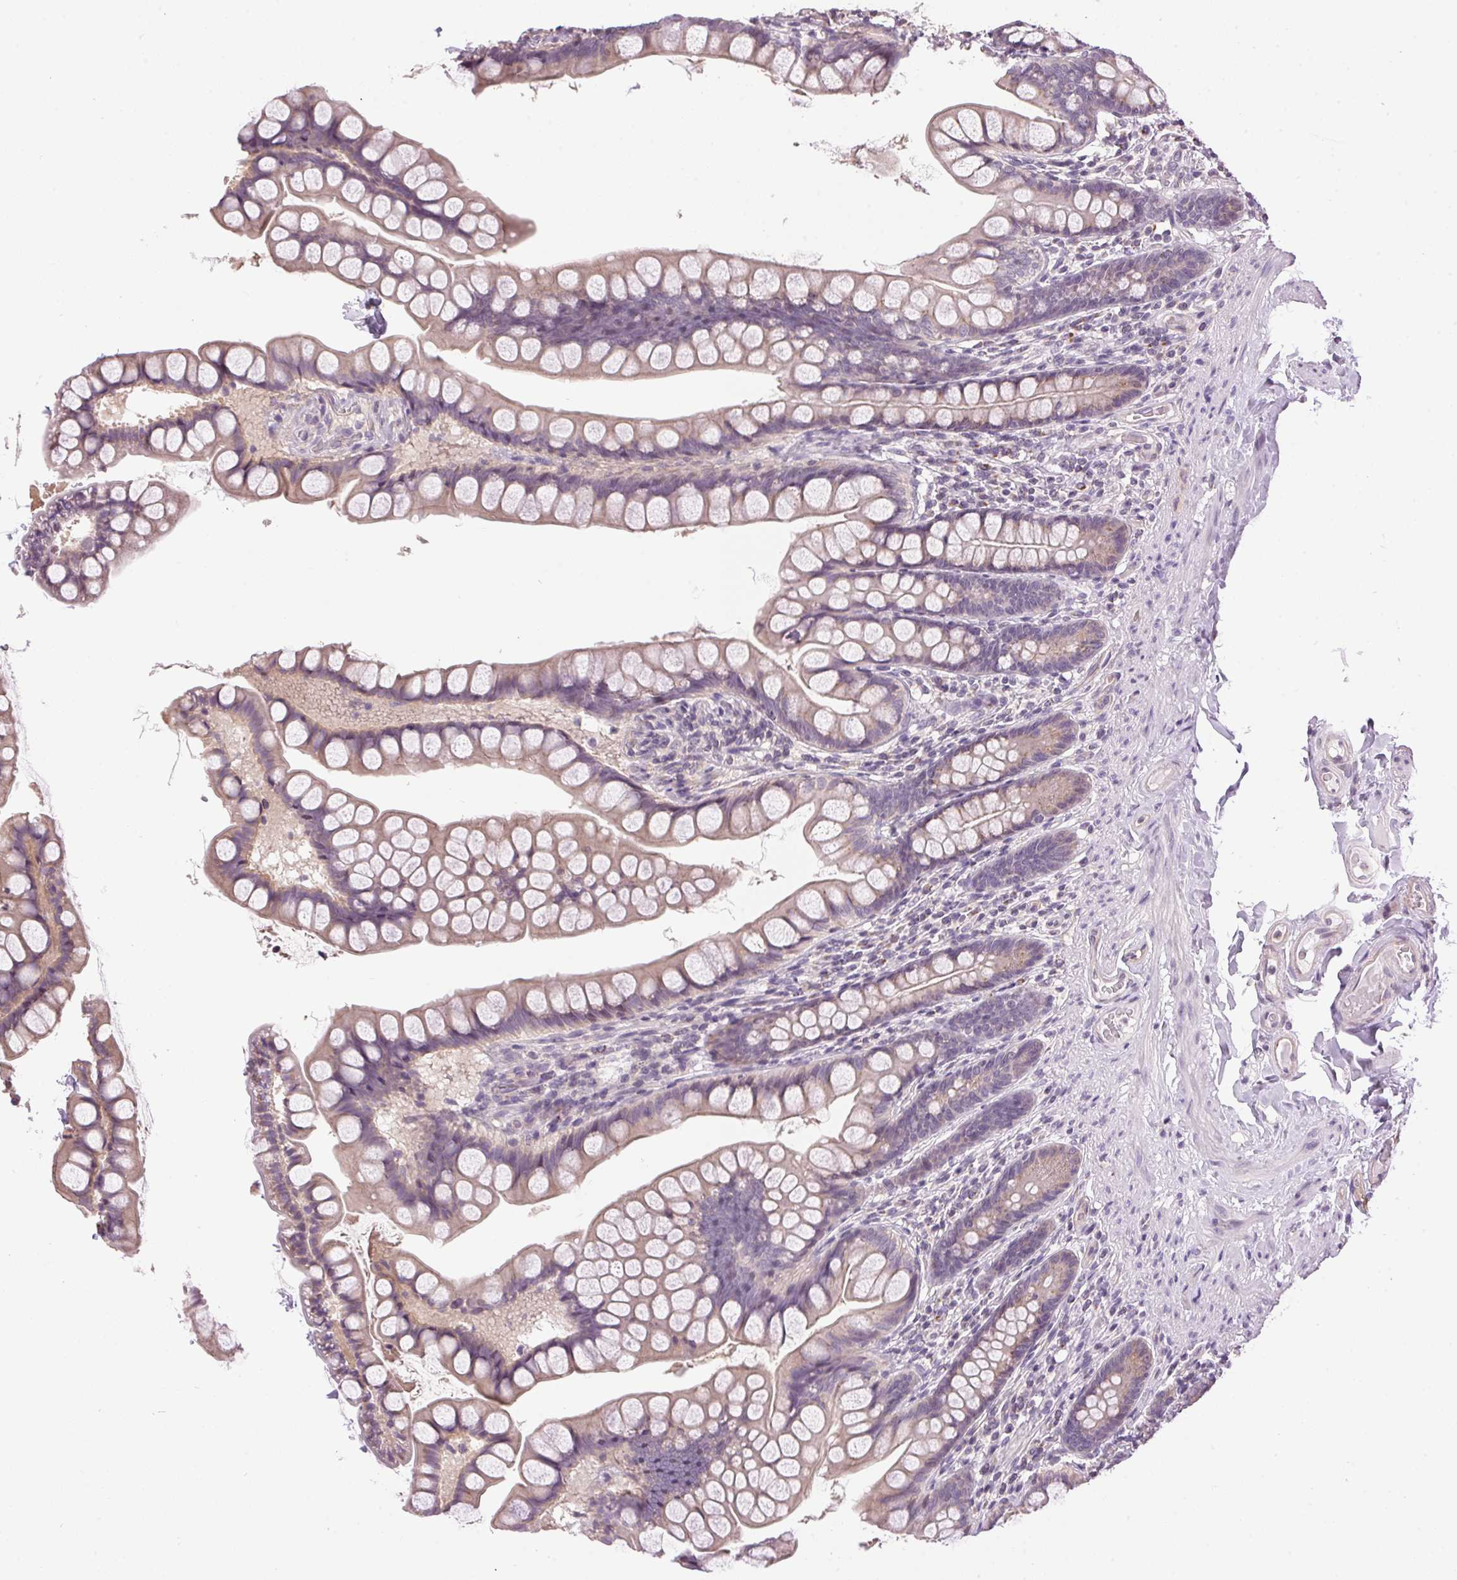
{"staining": {"intensity": "weak", "quantity": "<25%", "location": "cytoplasmic/membranous"}, "tissue": "small intestine", "cell_type": "Glandular cells", "image_type": "normal", "snomed": [{"axis": "morphology", "description": "Normal tissue, NOS"}, {"axis": "topography", "description": "Small intestine"}], "caption": "Immunohistochemistry (IHC) micrograph of unremarkable small intestine: small intestine stained with DAB exhibits no significant protein staining in glandular cells.", "gene": "GOLPH3", "patient": {"sex": "male", "age": 70}}